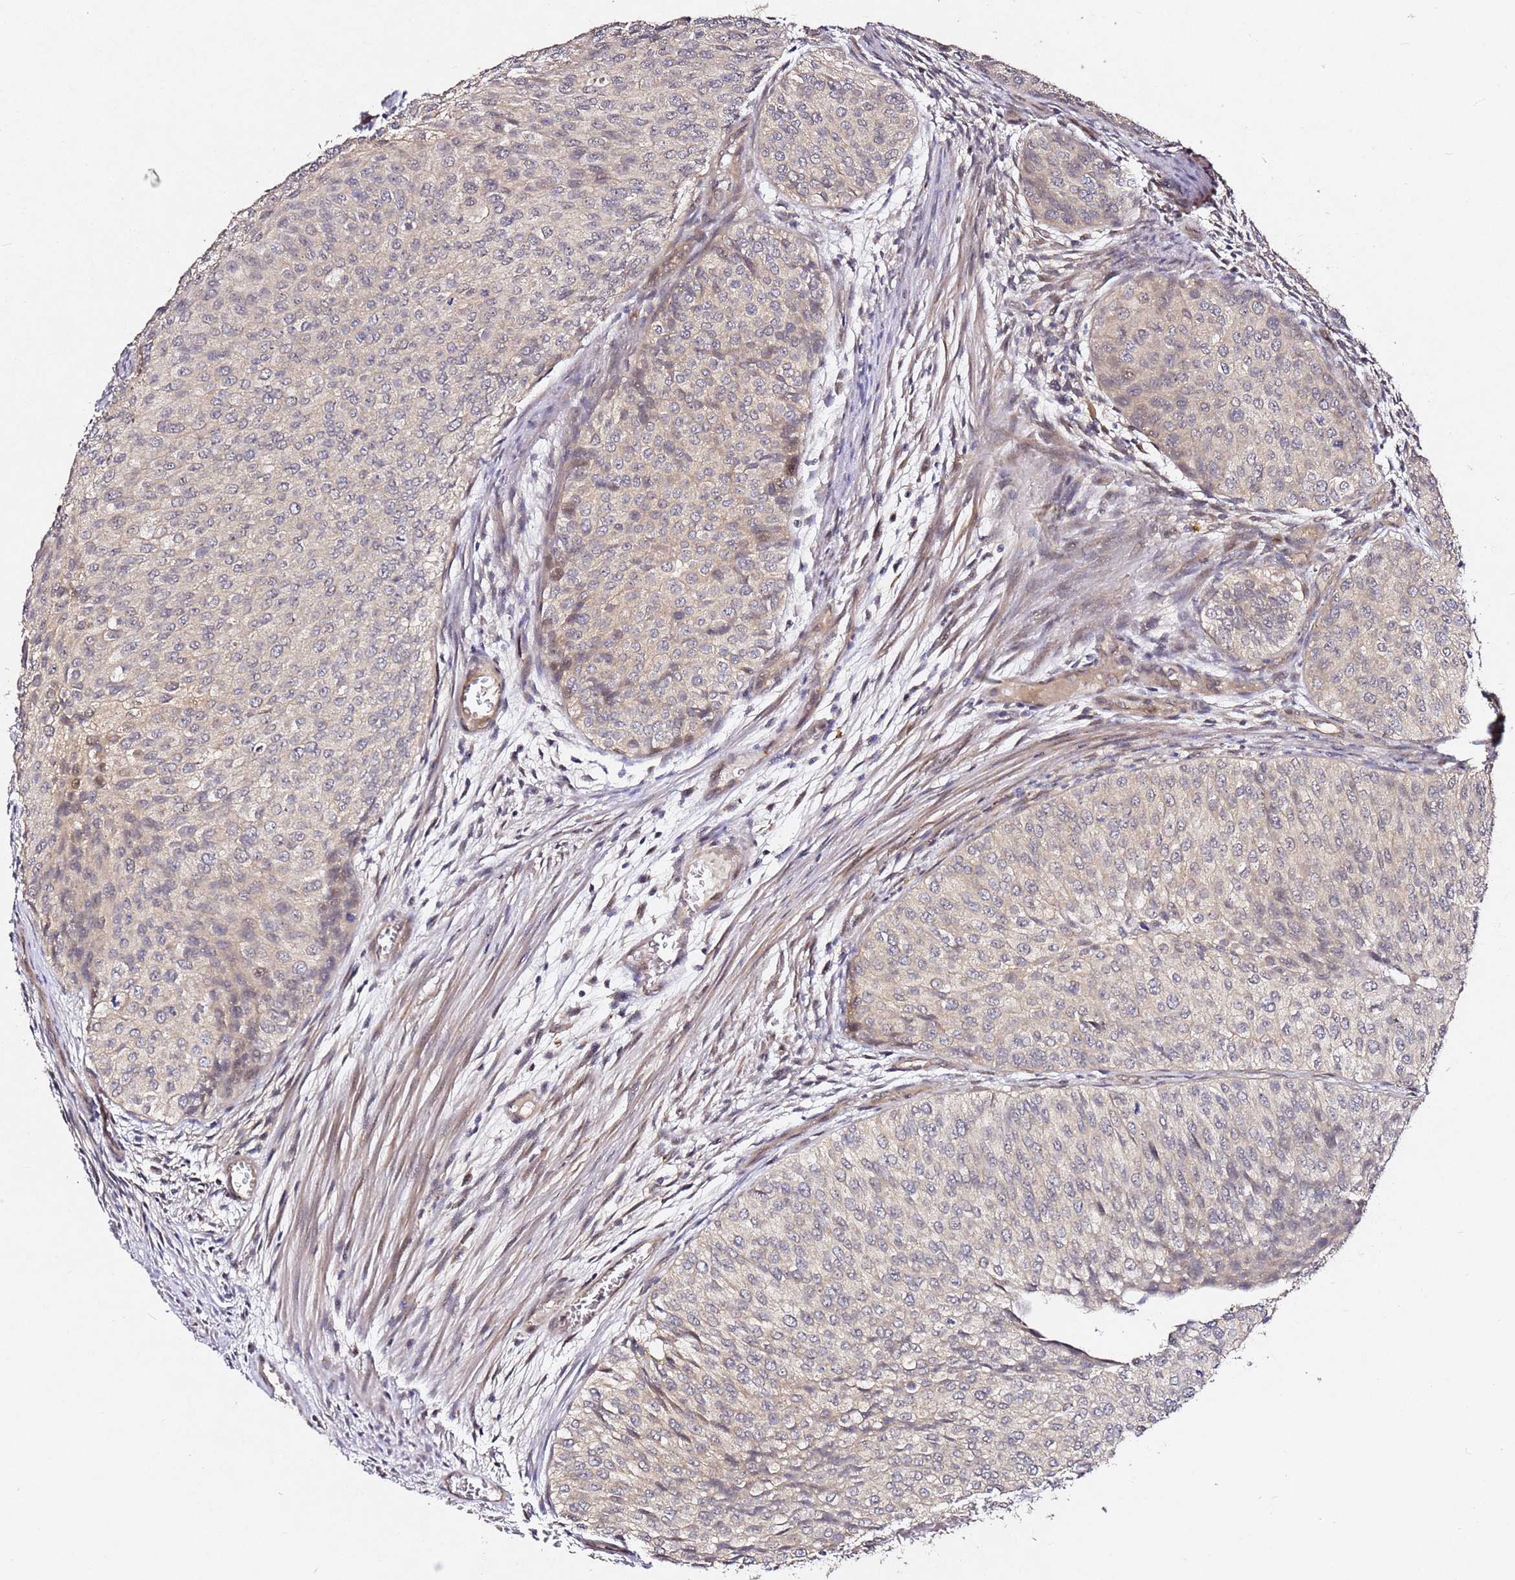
{"staining": {"intensity": "weak", "quantity": "<25%", "location": "cytoplasmic/membranous"}, "tissue": "urothelial cancer", "cell_type": "Tumor cells", "image_type": "cancer", "snomed": [{"axis": "morphology", "description": "Urothelial carcinoma, Low grade"}, {"axis": "topography", "description": "Urinary bladder"}], "caption": "This is a image of immunohistochemistry (IHC) staining of low-grade urothelial carcinoma, which shows no expression in tumor cells.", "gene": "ALG11", "patient": {"sex": "male", "age": 84}}